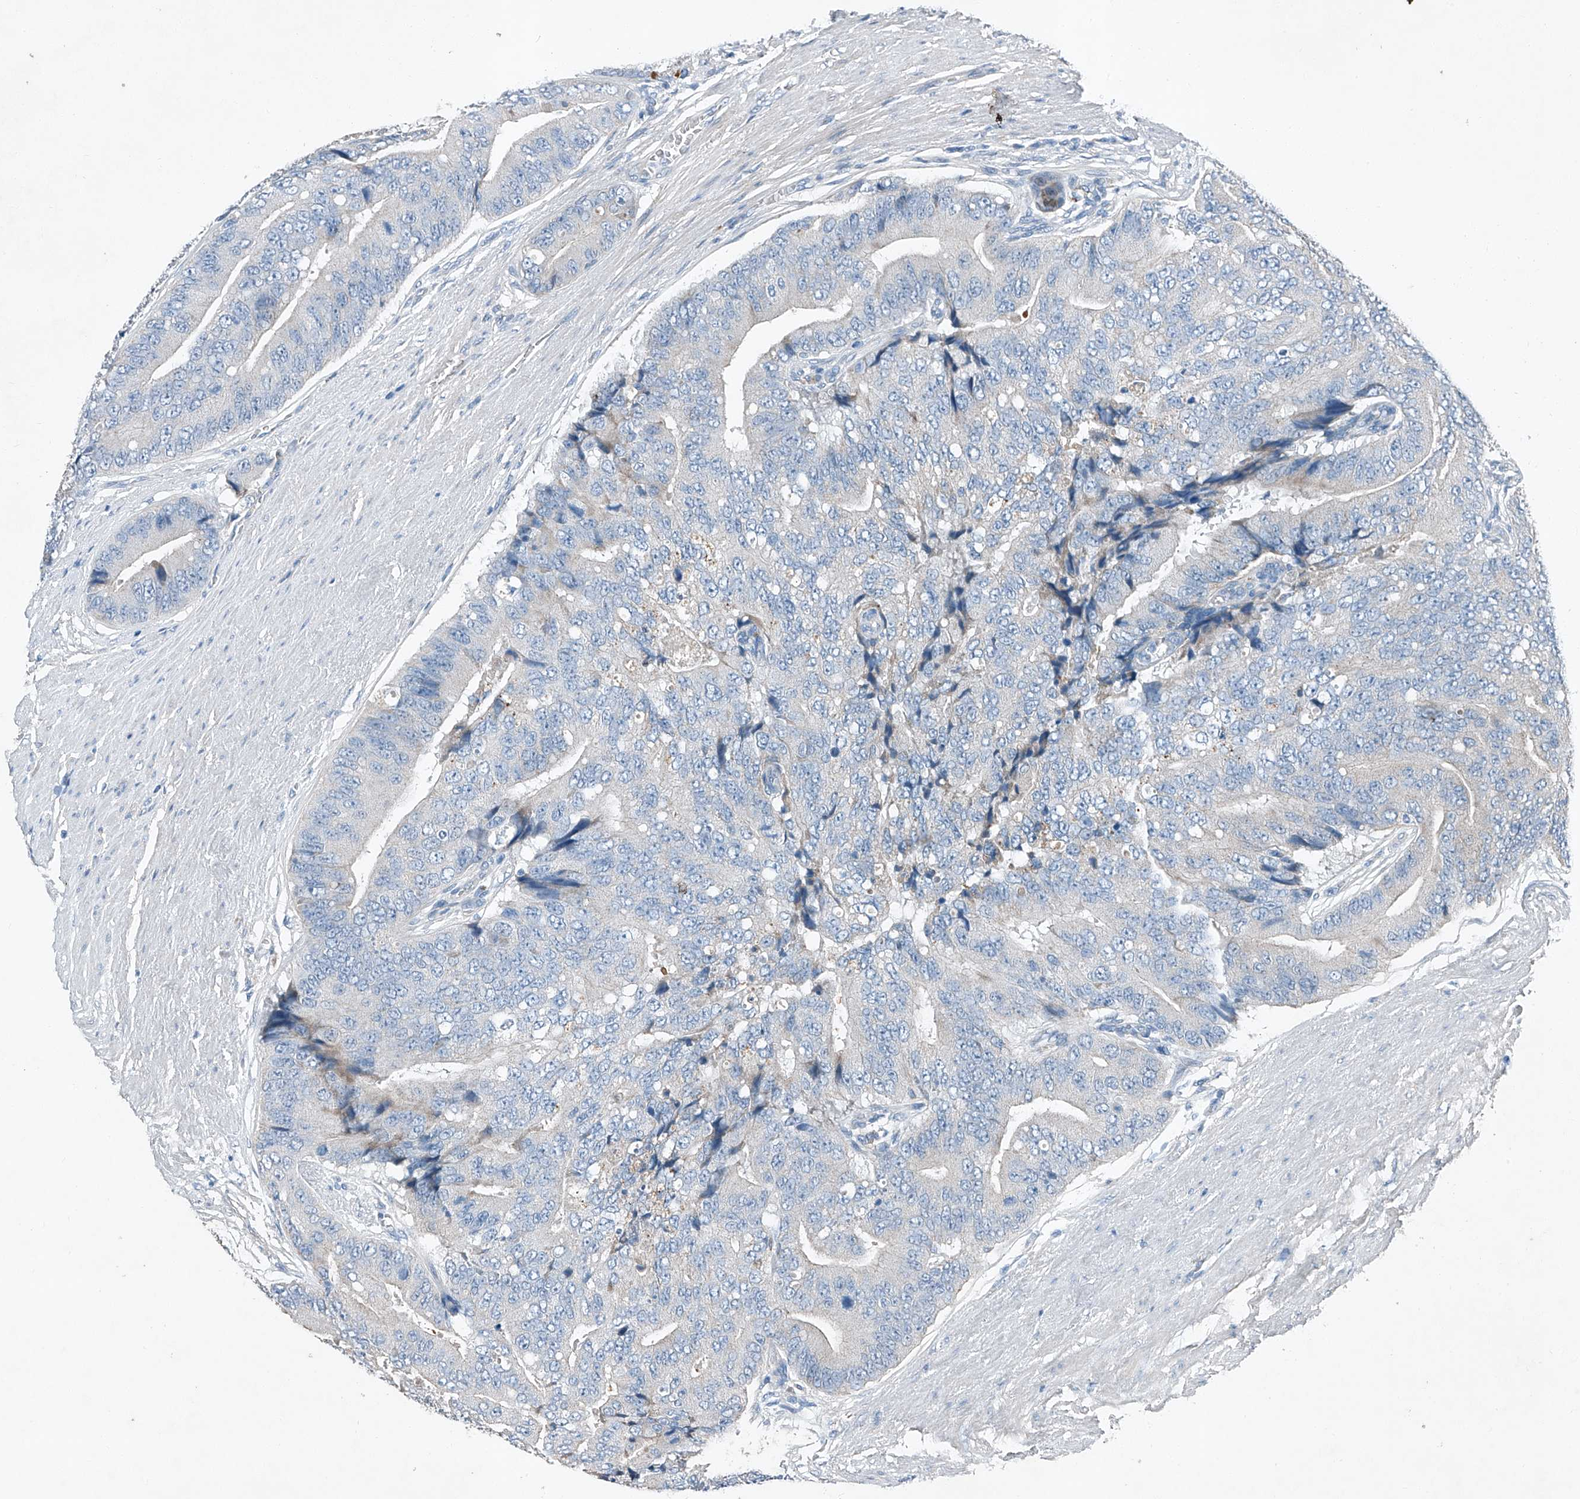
{"staining": {"intensity": "negative", "quantity": "none", "location": "none"}, "tissue": "prostate cancer", "cell_type": "Tumor cells", "image_type": "cancer", "snomed": [{"axis": "morphology", "description": "Adenocarcinoma, High grade"}, {"axis": "topography", "description": "Prostate"}], "caption": "High power microscopy photomicrograph of an immunohistochemistry (IHC) image of prostate high-grade adenocarcinoma, revealing no significant positivity in tumor cells.", "gene": "MDGA1", "patient": {"sex": "male", "age": 70}}